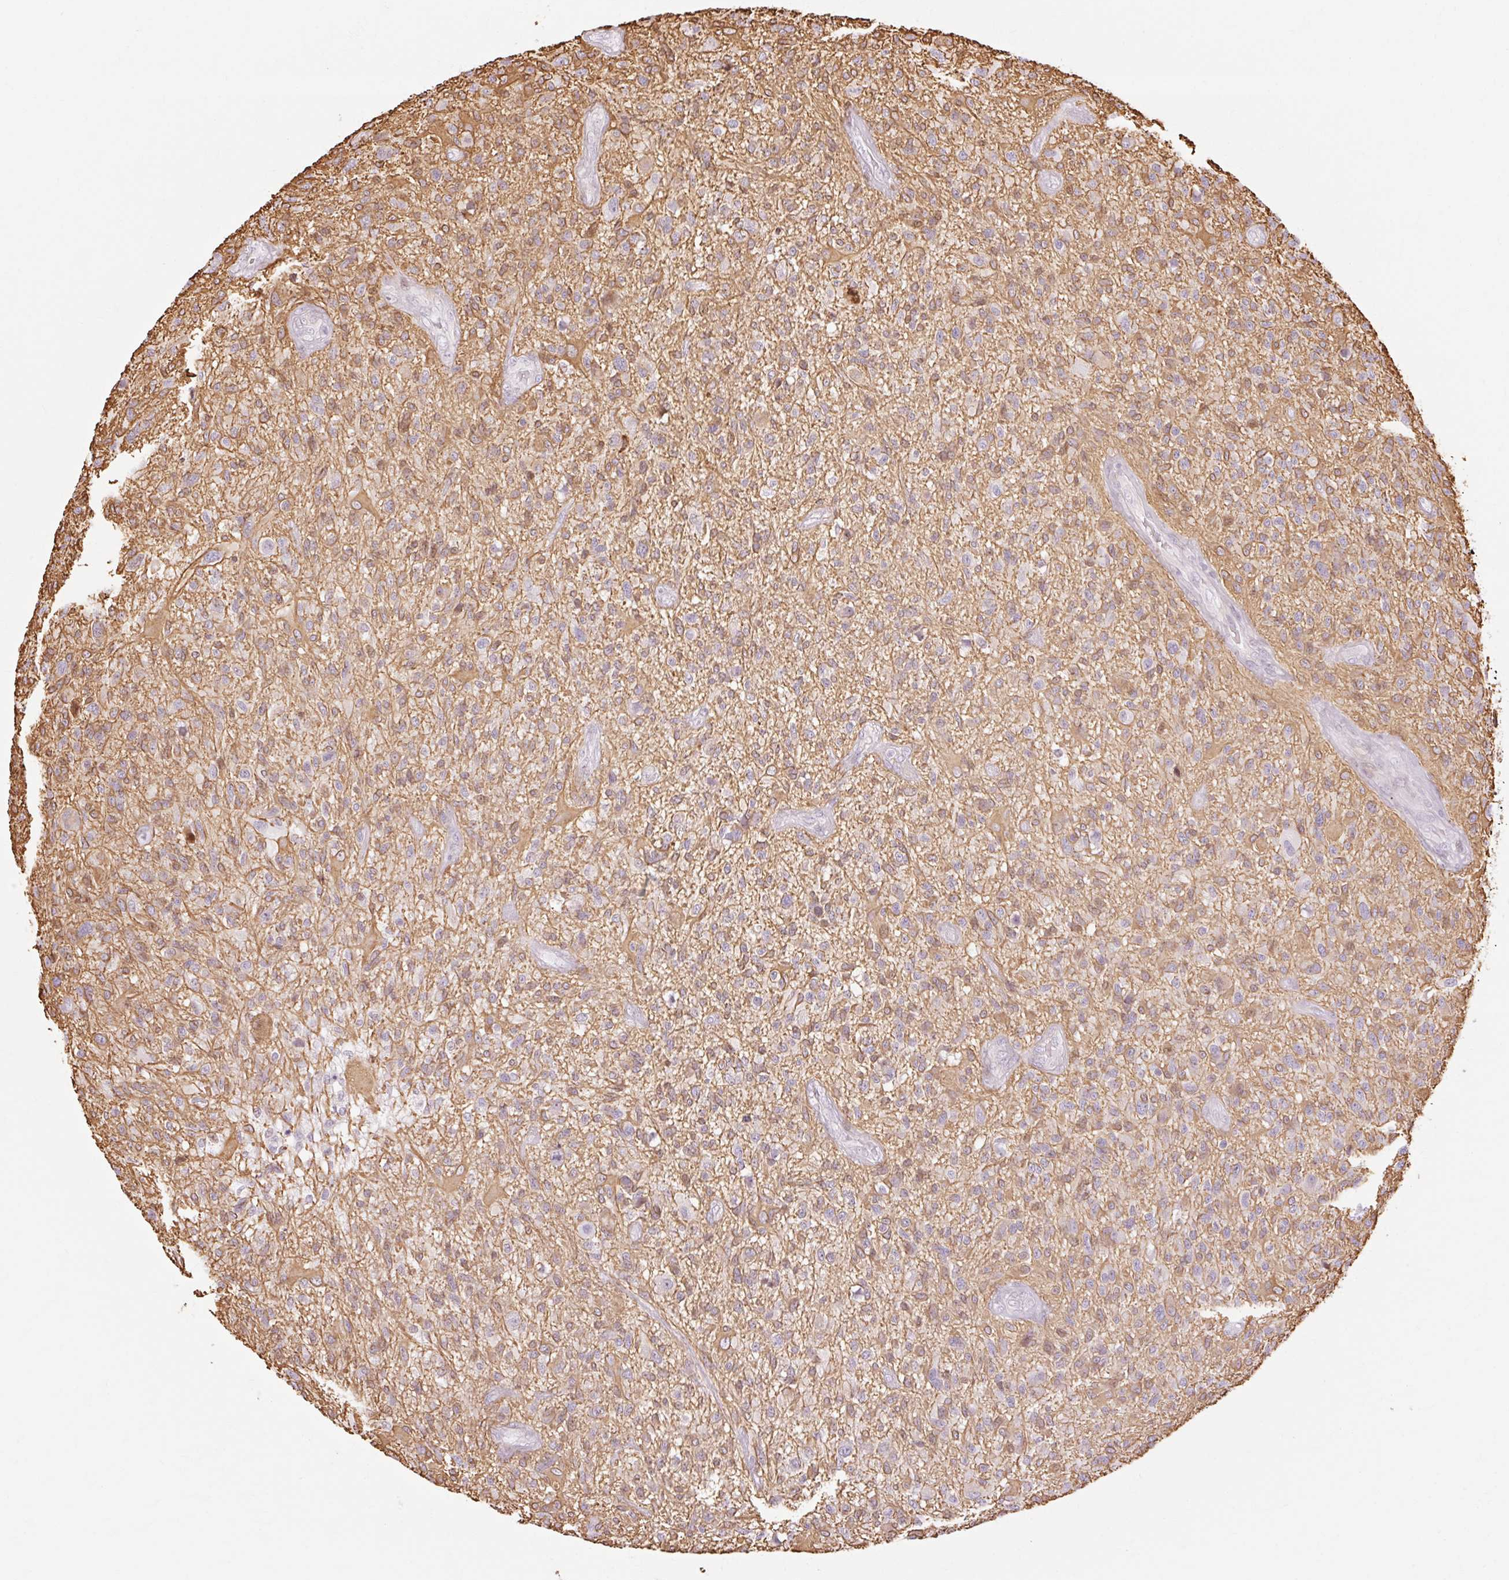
{"staining": {"intensity": "negative", "quantity": "none", "location": "none"}, "tissue": "glioma", "cell_type": "Tumor cells", "image_type": "cancer", "snomed": [{"axis": "morphology", "description": "Glioma, malignant, High grade"}, {"axis": "topography", "description": "Brain"}], "caption": "Tumor cells show no significant staining in malignant glioma (high-grade).", "gene": "C3orf49", "patient": {"sex": "male", "age": 47}}